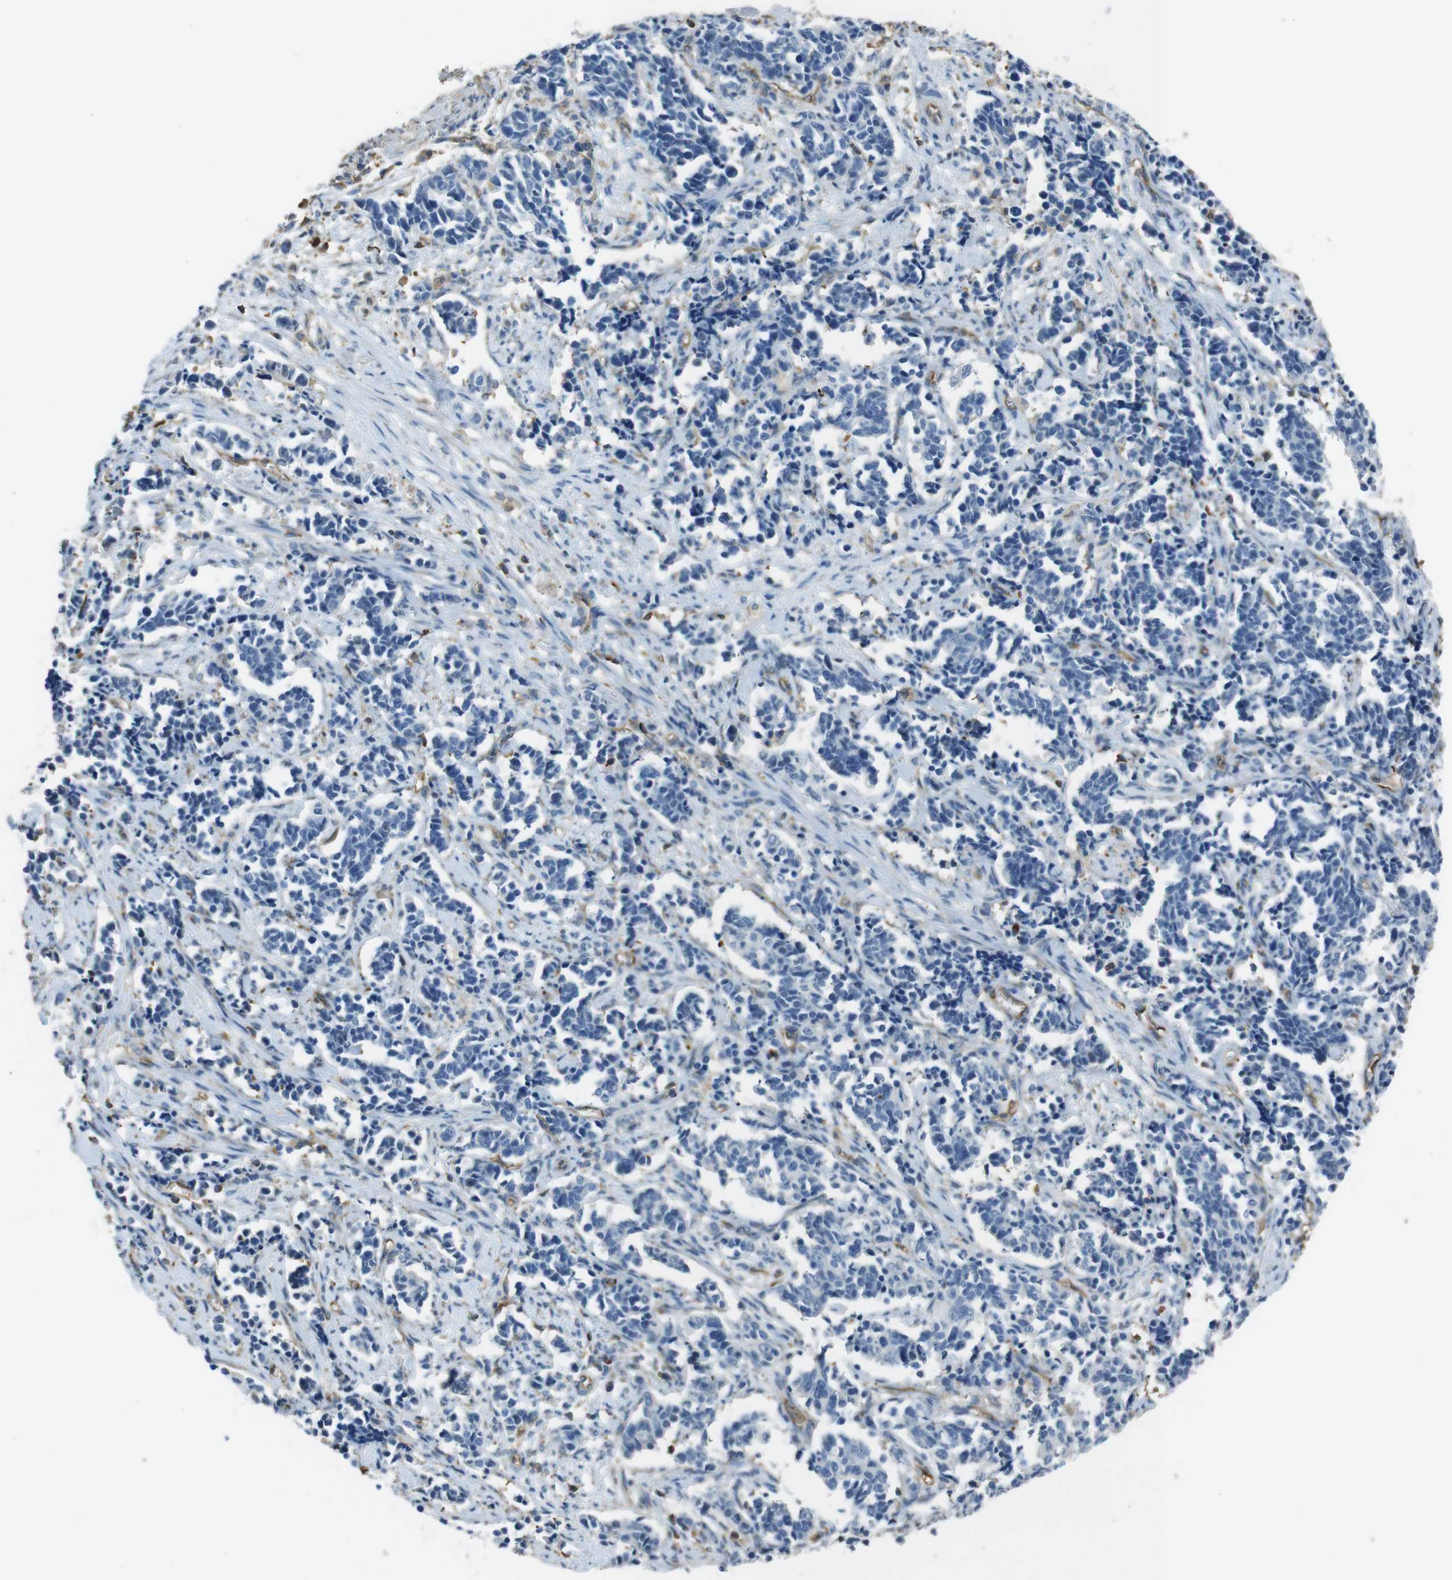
{"staining": {"intensity": "negative", "quantity": "none", "location": "none"}, "tissue": "cervical cancer", "cell_type": "Tumor cells", "image_type": "cancer", "snomed": [{"axis": "morphology", "description": "Normal tissue, NOS"}, {"axis": "morphology", "description": "Squamous cell carcinoma, NOS"}, {"axis": "topography", "description": "Cervix"}], "caption": "The histopathology image exhibits no significant expression in tumor cells of cervical squamous cell carcinoma.", "gene": "FCAR", "patient": {"sex": "female", "age": 35}}